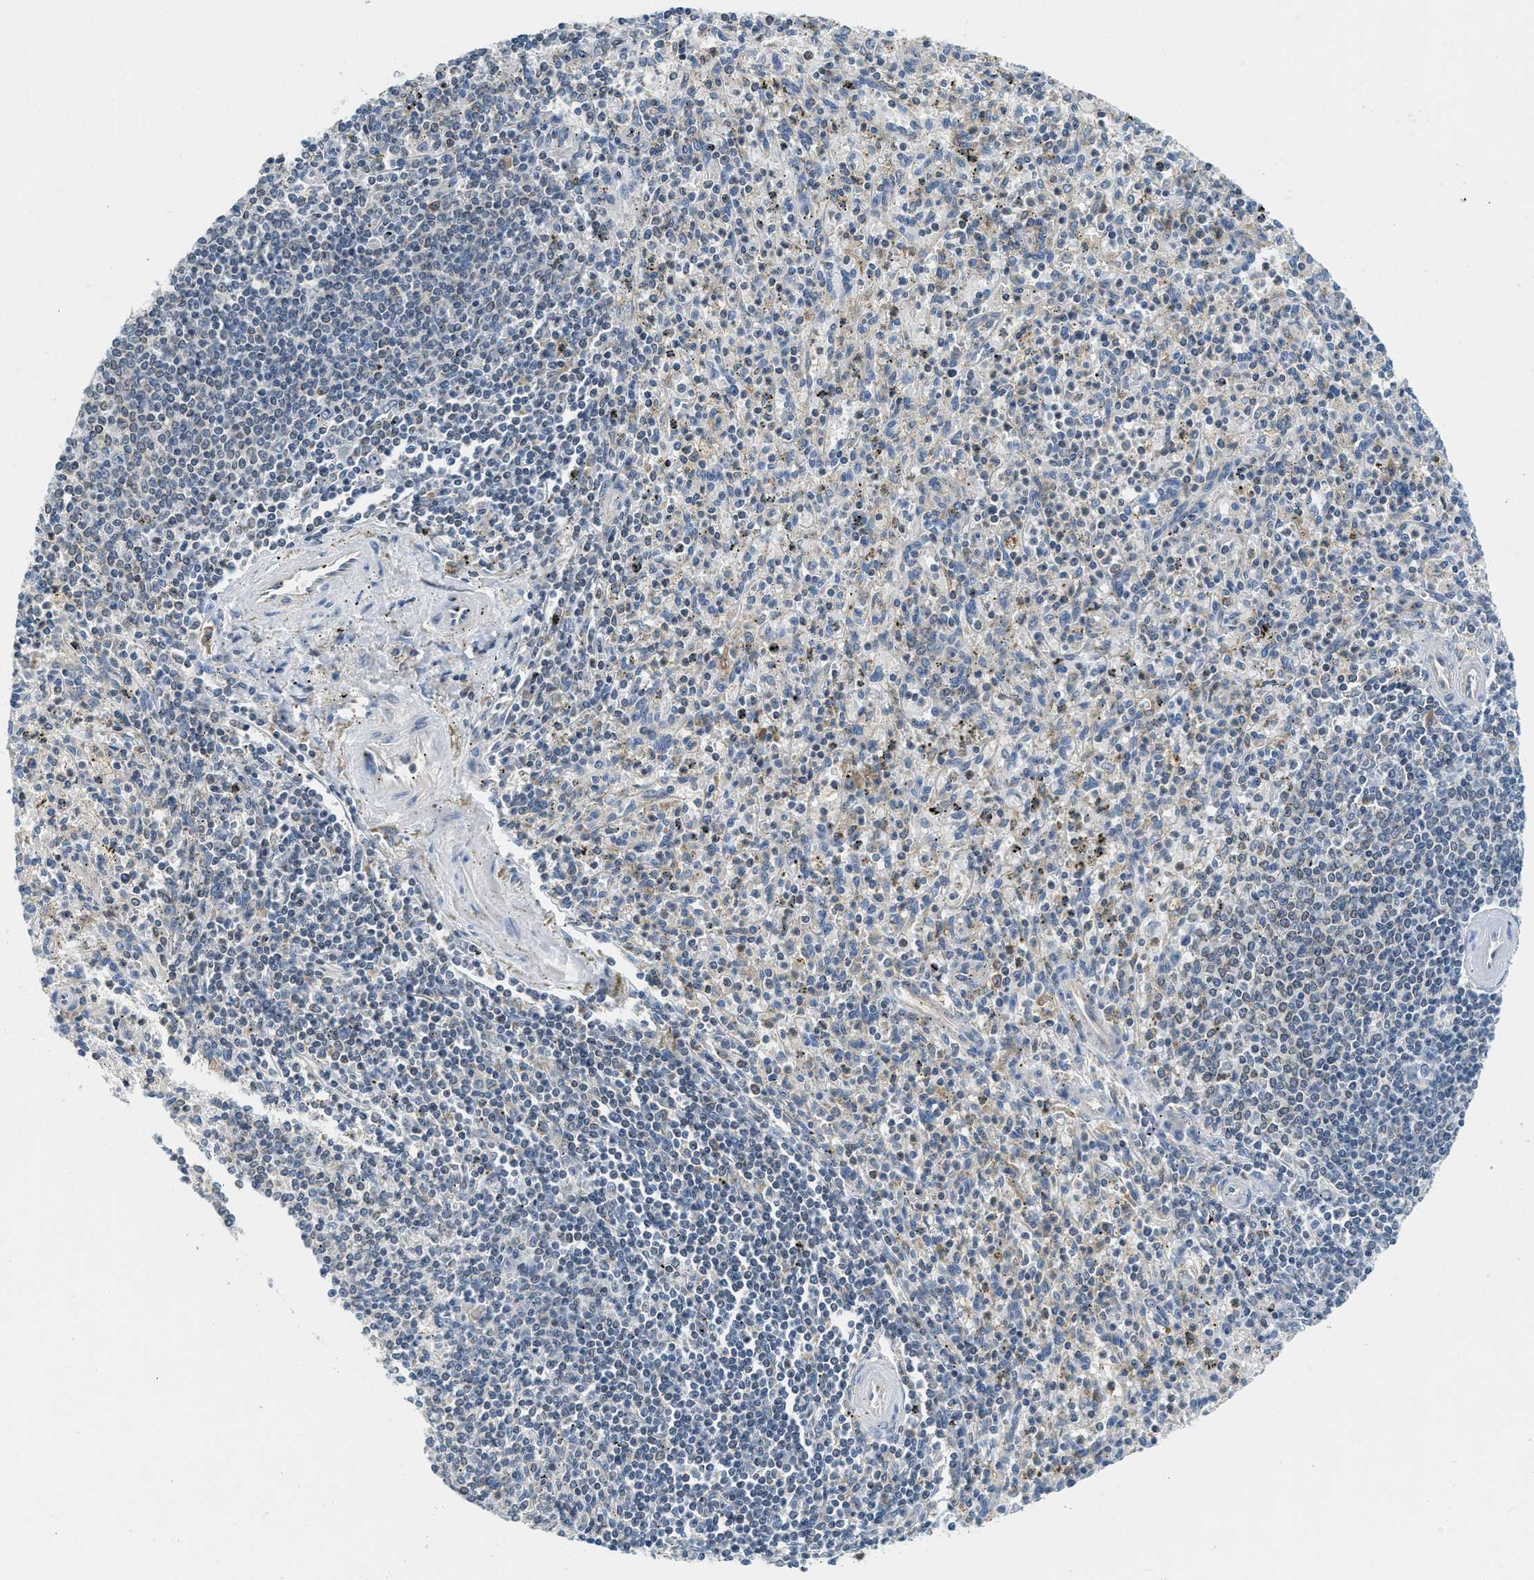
{"staining": {"intensity": "negative", "quantity": "none", "location": "none"}, "tissue": "spleen", "cell_type": "Cells in red pulp", "image_type": "normal", "snomed": [{"axis": "morphology", "description": "Normal tissue, NOS"}, {"axis": "topography", "description": "Spleen"}], "caption": "Immunohistochemistry image of benign spleen: human spleen stained with DAB (3,3'-diaminobenzidine) reveals no significant protein staining in cells in red pulp. (Stains: DAB (3,3'-diaminobenzidine) immunohistochemistry (IHC) with hematoxylin counter stain, Microscopy: brightfield microscopy at high magnification).", "gene": "BCAP31", "patient": {"sex": "male", "age": 72}}